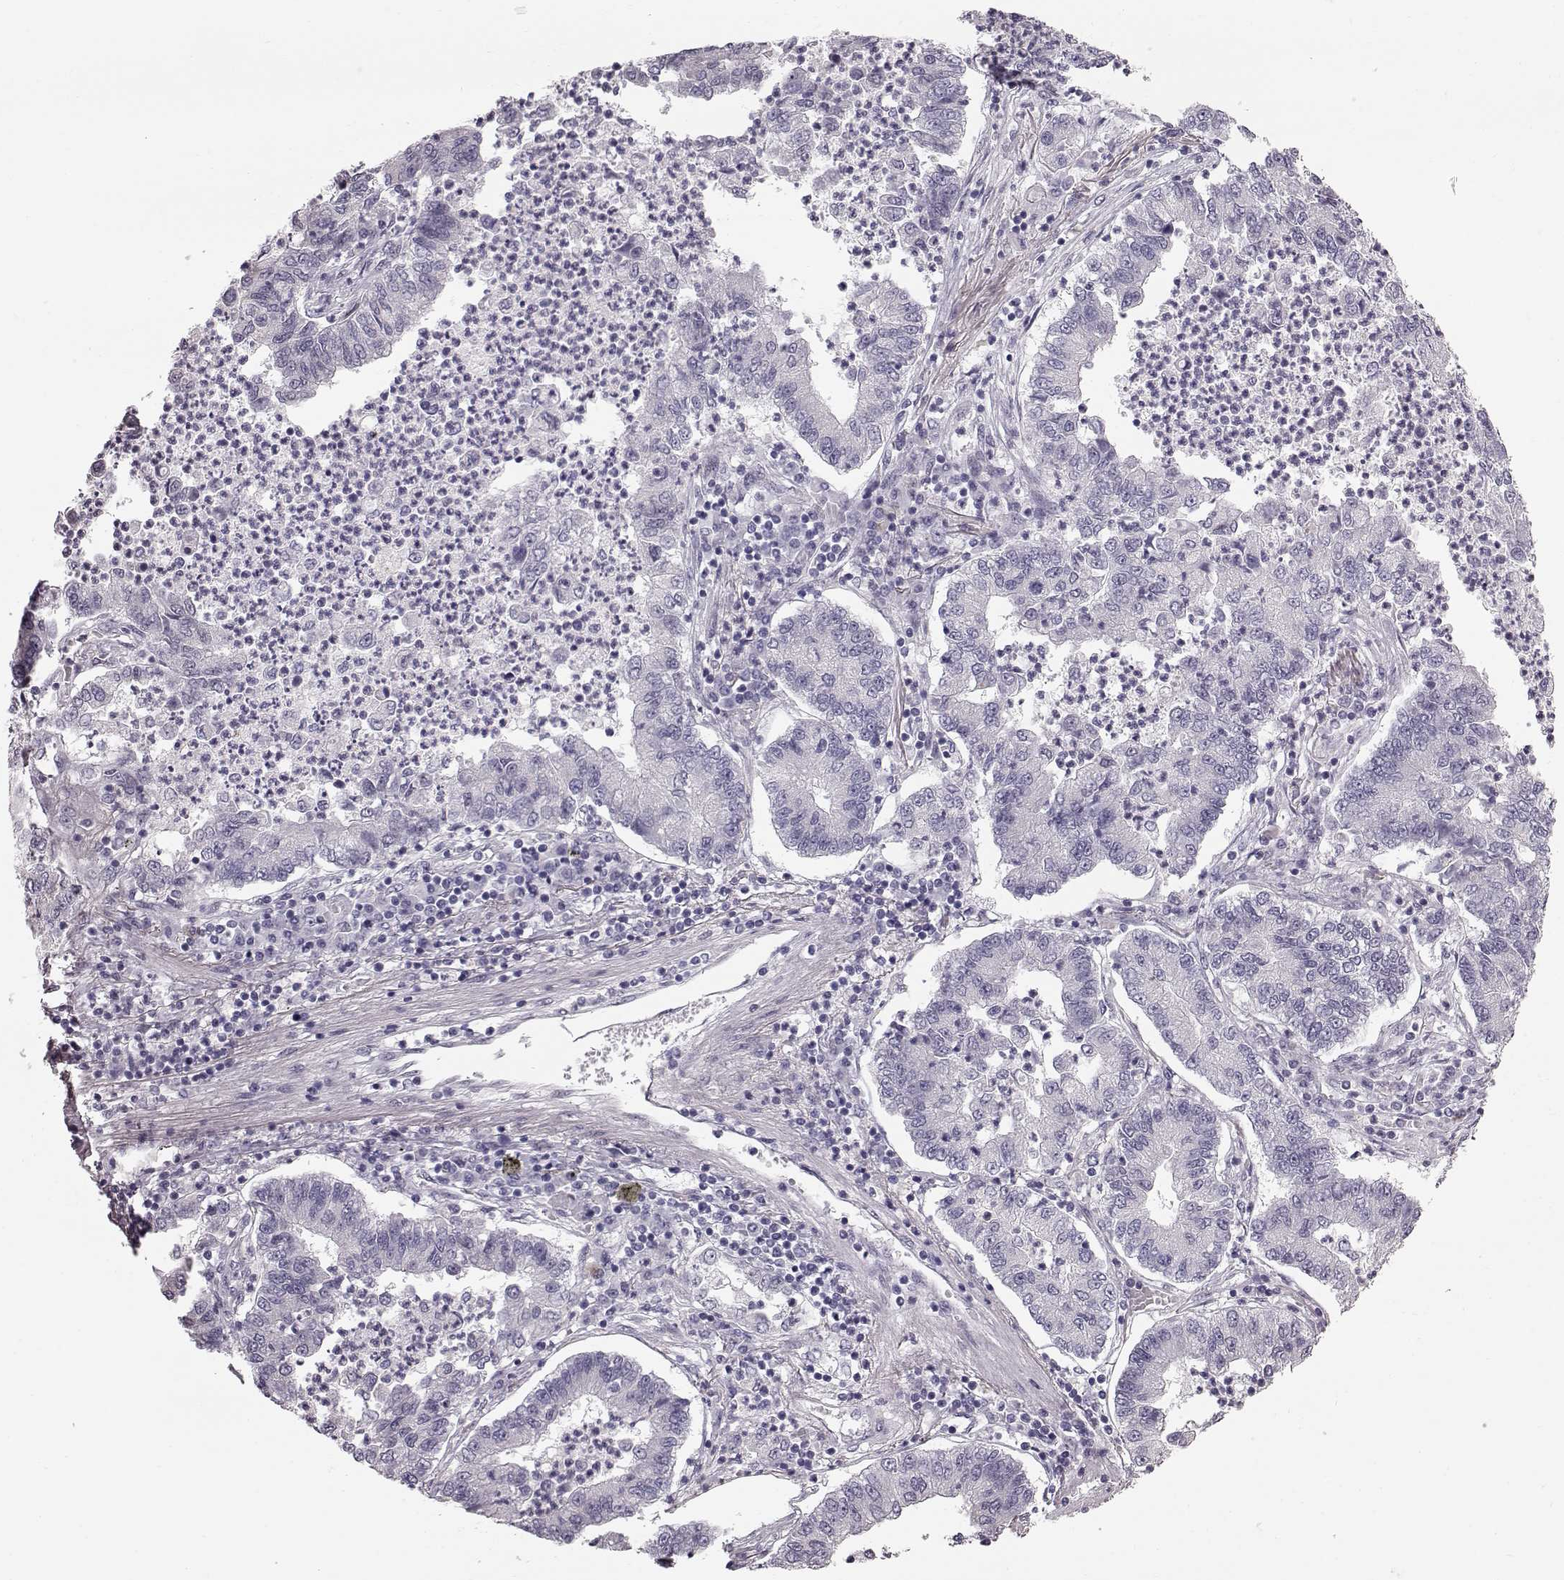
{"staining": {"intensity": "negative", "quantity": "none", "location": "none"}, "tissue": "lung cancer", "cell_type": "Tumor cells", "image_type": "cancer", "snomed": [{"axis": "morphology", "description": "Adenocarcinoma, NOS"}, {"axis": "topography", "description": "Lung"}], "caption": "IHC histopathology image of neoplastic tissue: human lung cancer stained with DAB (3,3'-diaminobenzidine) displays no significant protein expression in tumor cells. (Immunohistochemistry, brightfield microscopy, high magnification).", "gene": "TCHHL1", "patient": {"sex": "female", "age": 57}}